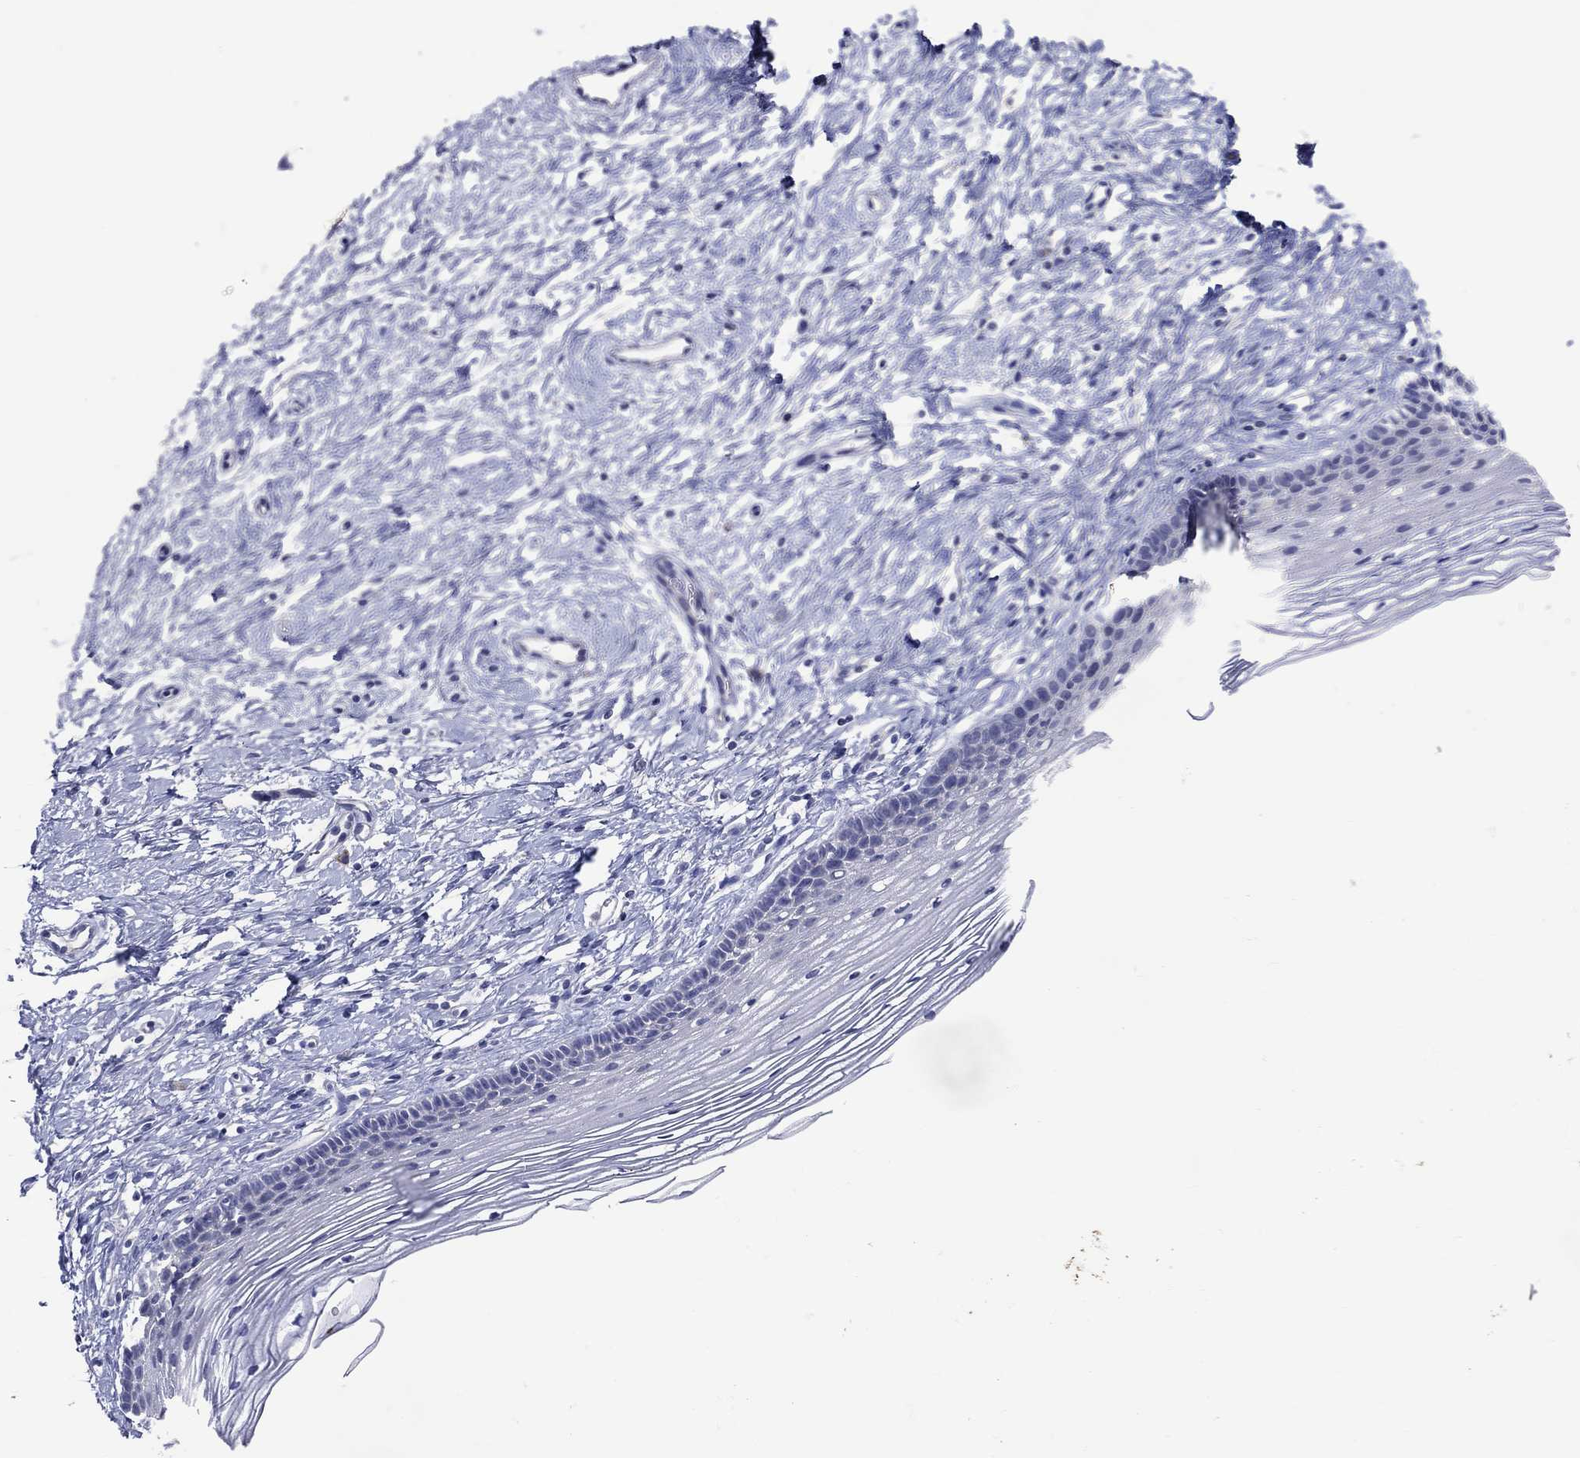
{"staining": {"intensity": "negative", "quantity": "none", "location": "none"}, "tissue": "cervix", "cell_type": "Glandular cells", "image_type": "normal", "snomed": [{"axis": "morphology", "description": "Normal tissue, NOS"}, {"axis": "topography", "description": "Cervix"}], "caption": "Immunohistochemistry (IHC) image of unremarkable cervix: human cervix stained with DAB (3,3'-diaminobenzidine) reveals no significant protein staining in glandular cells.", "gene": "DNAH6", "patient": {"sex": "female", "age": 39}}